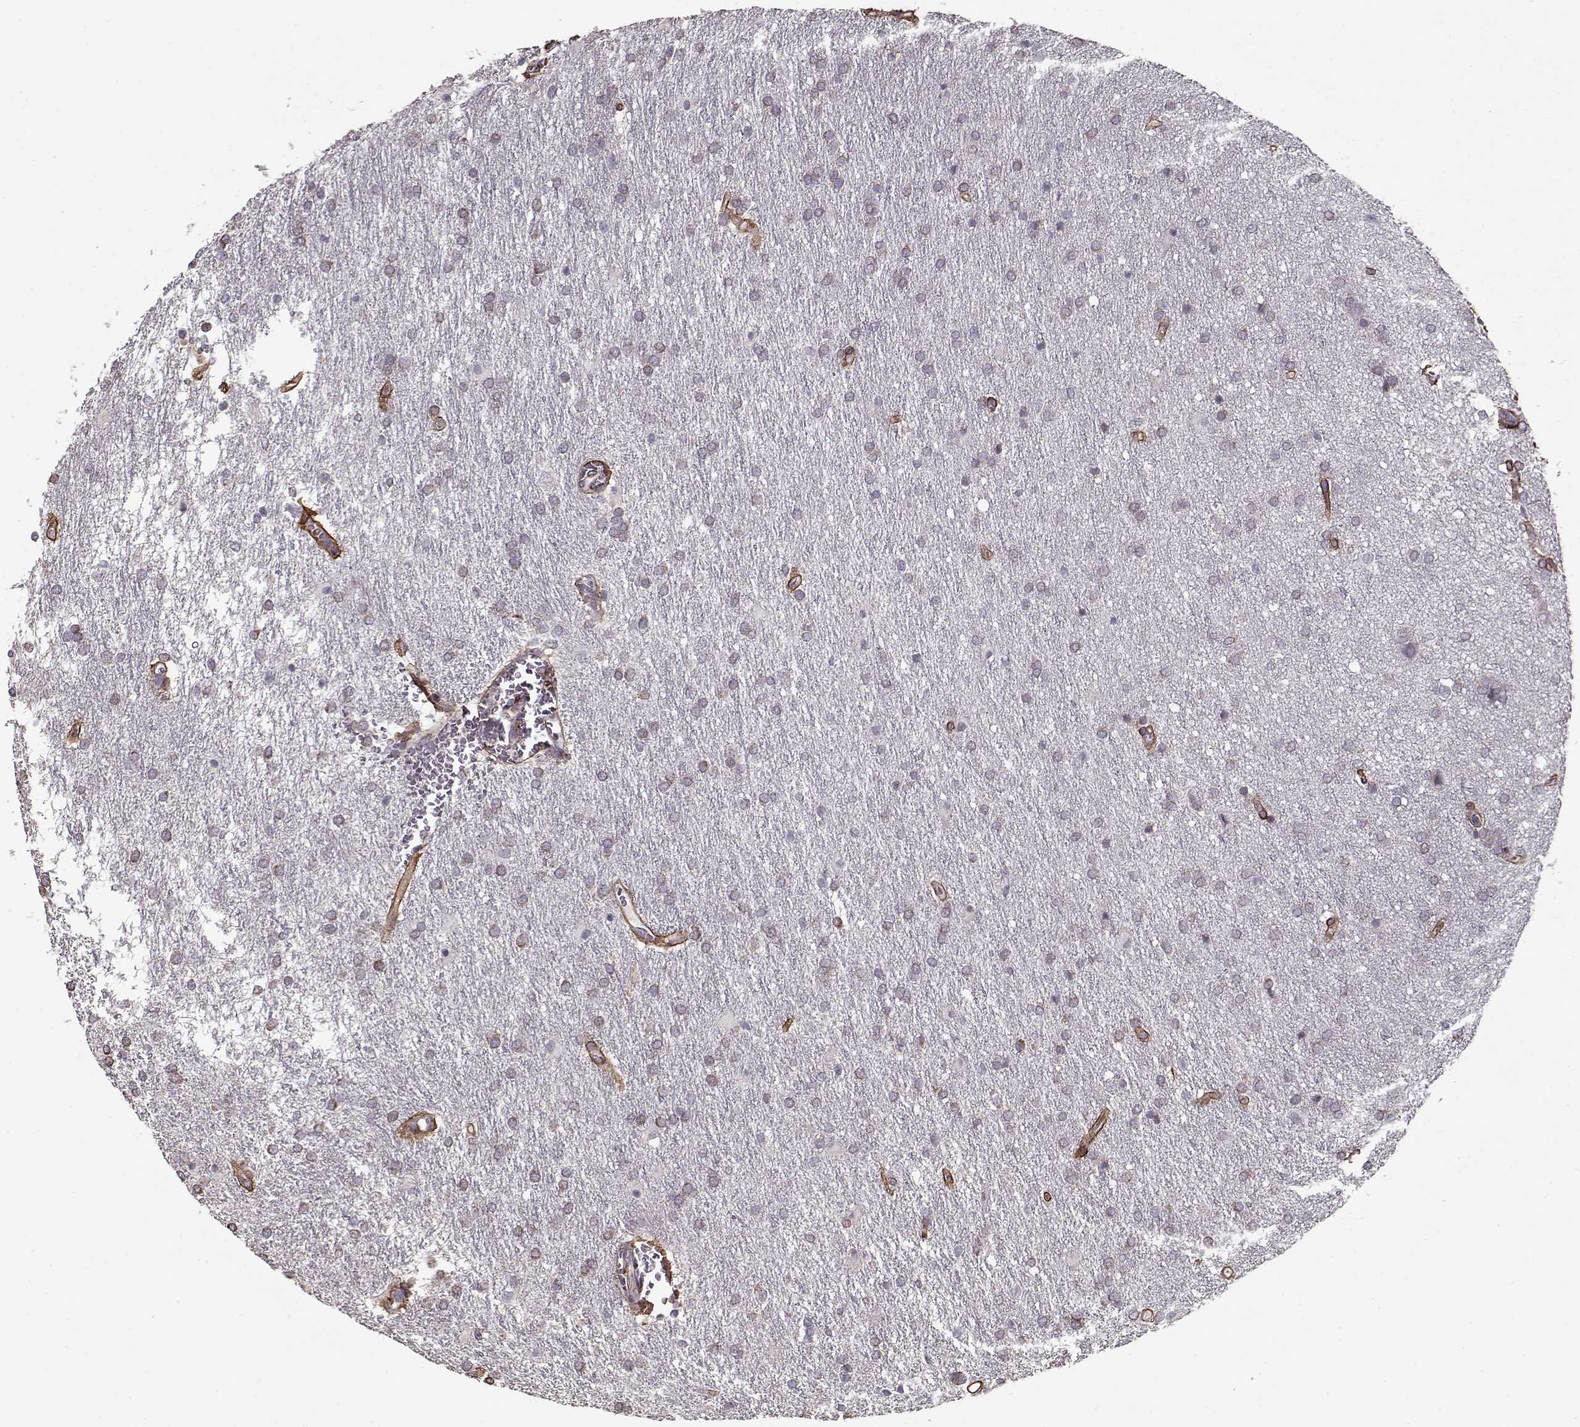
{"staining": {"intensity": "negative", "quantity": "none", "location": "none"}, "tissue": "glioma", "cell_type": "Tumor cells", "image_type": "cancer", "snomed": [{"axis": "morphology", "description": "Glioma, malignant, Low grade"}, {"axis": "topography", "description": "Brain"}], "caption": "The photomicrograph demonstrates no significant positivity in tumor cells of glioma.", "gene": "LAMA2", "patient": {"sex": "female", "age": 32}}